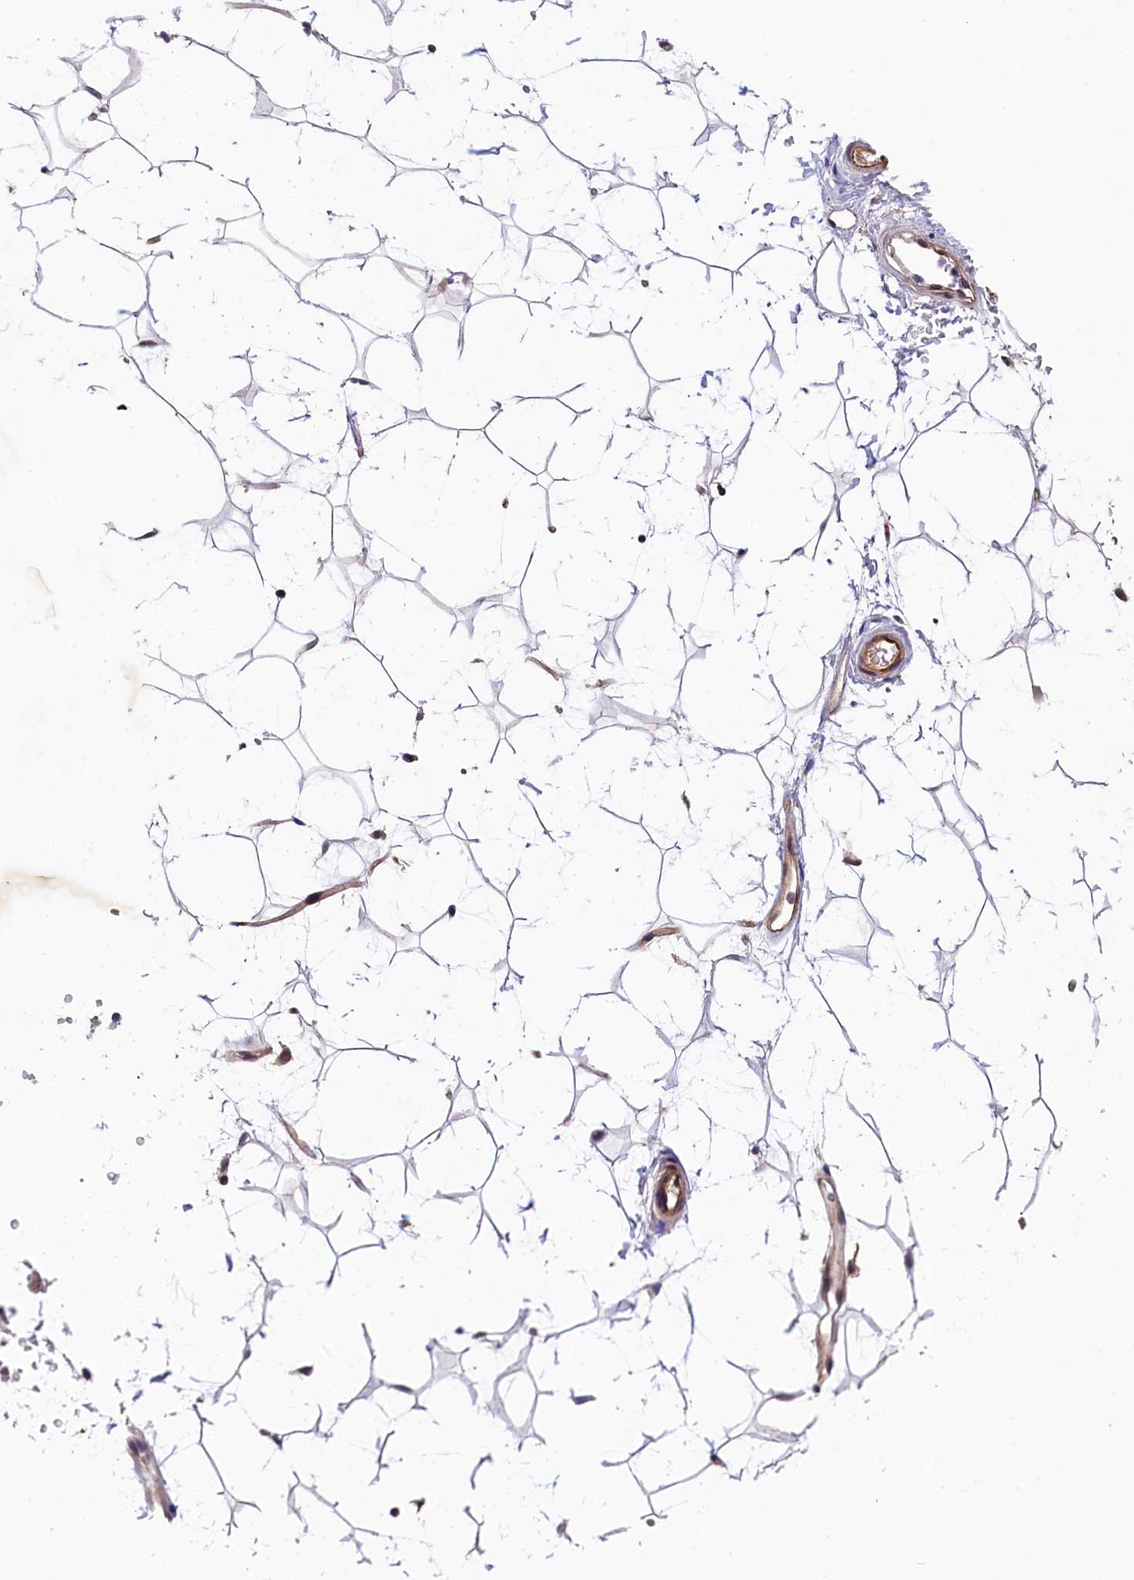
{"staining": {"intensity": "negative", "quantity": "none", "location": "none"}, "tissue": "adipose tissue", "cell_type": "Adipocytes", "image_type": "normal", "snomed": [{"axis": "morphology", "description": "Normal tissue, NOS"}, {"axis": "topography", "description": "Breast"}], "caption": "Immunohistochemistry (IHC) of unremarkable human adipose tissue demonstrates no staining in adipocytes.", "gene": "ARL14EP", "patient": {"sex": "female", "age": 26}}